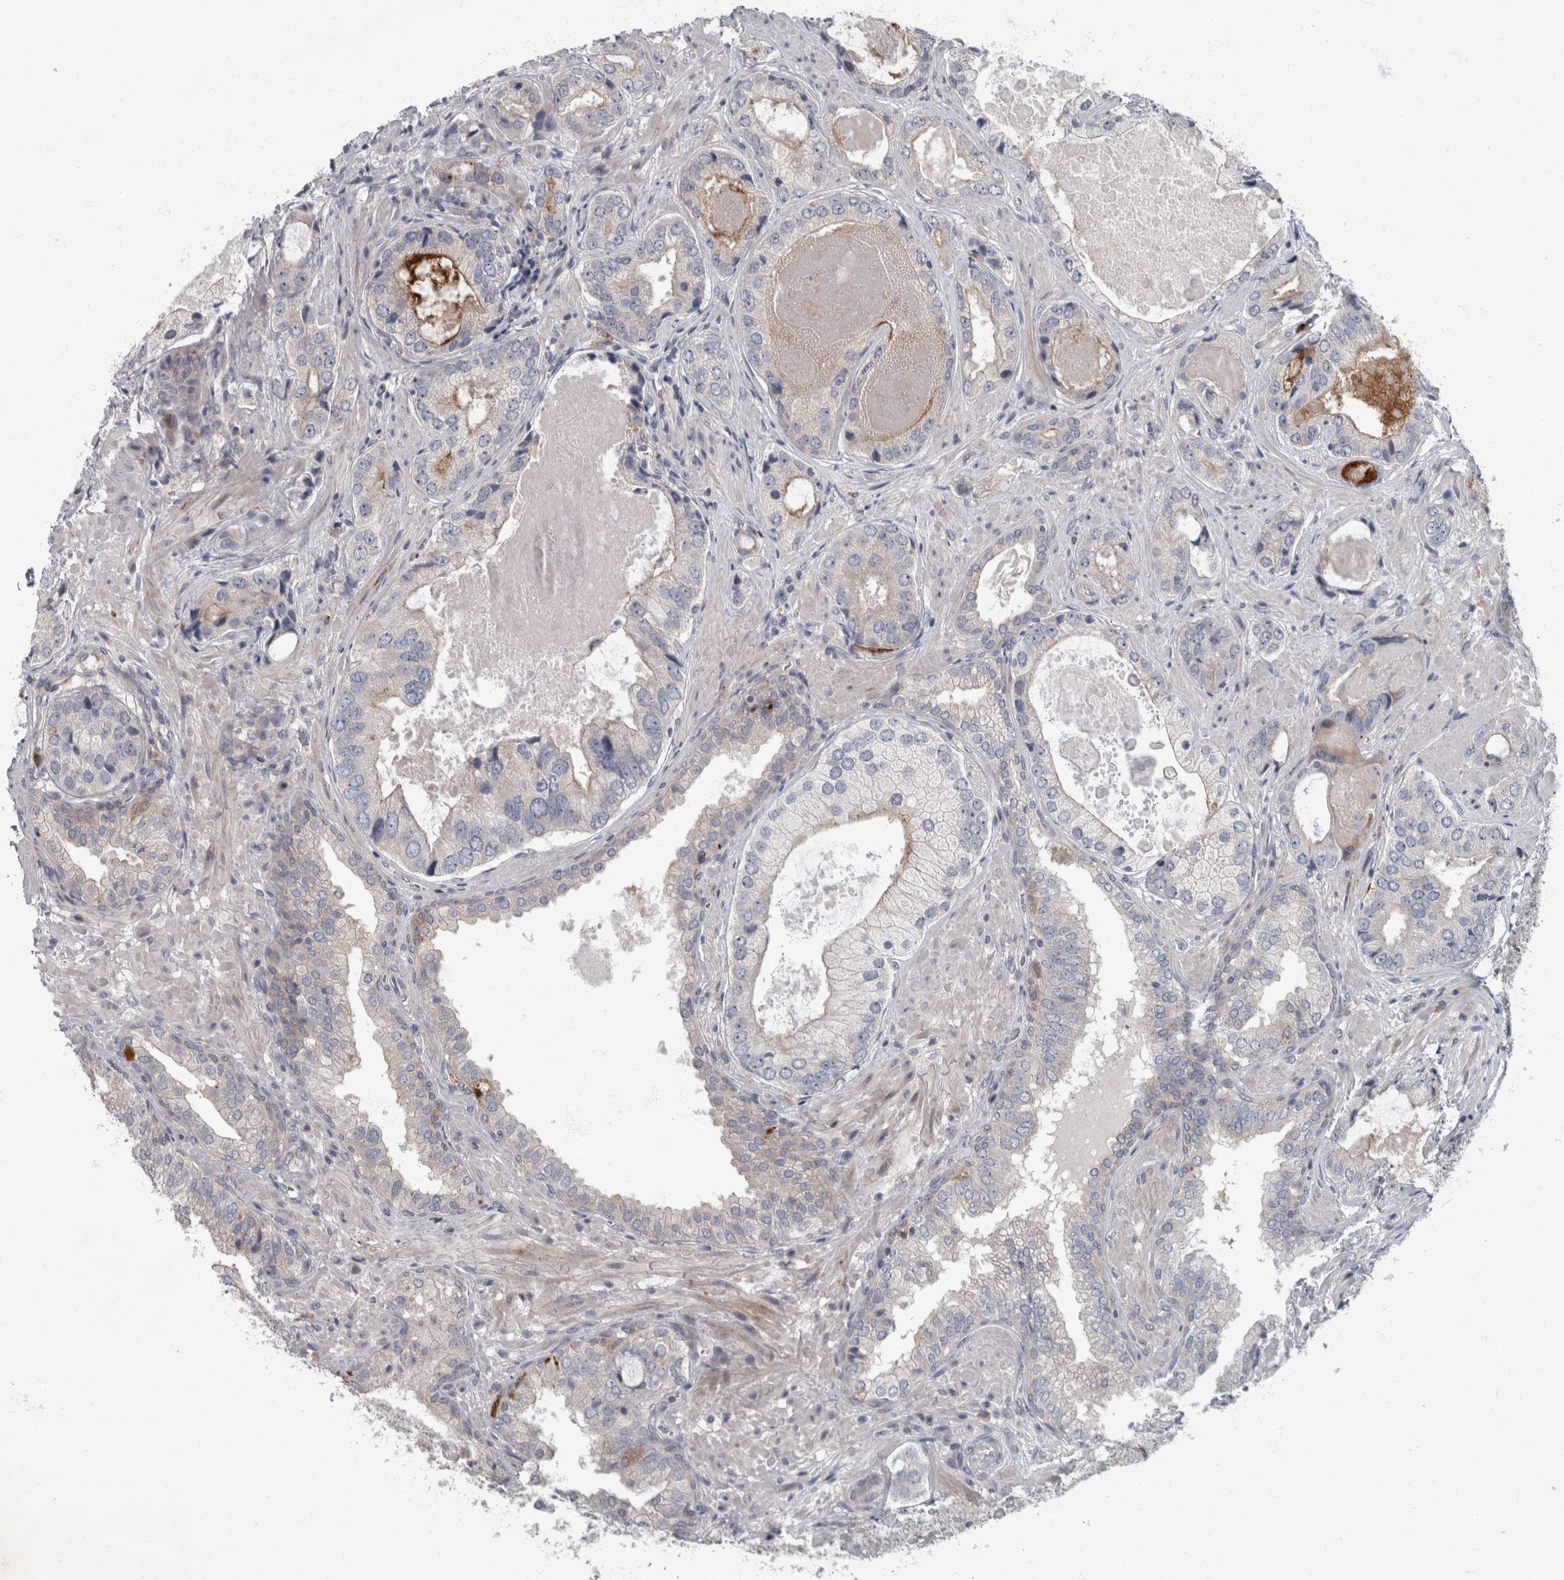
{"staining": {"intensity": "moderate", "quantity": "<25%", "location": "cytoplasmic/membranous"}, "tissue": "prostate cancer", "cell_type": "Tumor cells", "image_type": "cancer", "snomed": [{"axis": "morphology", "description": "Normal tissue, NOS"}, {"axis": "morphology", "description": "Adenocarcinoma, High grade"}, {"axis": "topography", "description": "Prostate"}, {"axis": "topography", "description": "Peripheral nerve tissue"}], "caption": "High-power microscopy captured an IHC micrograph of high-grade adenocarcinoma (prostate), revealing moderate cytoplasmic/membranous staining in approximately <25% of tumor cells. (Brightfield microscopy of DAB IHC at high magnification).", "gene": "CDC42BPG", "patient": {"sex": "male", "age": 59}}